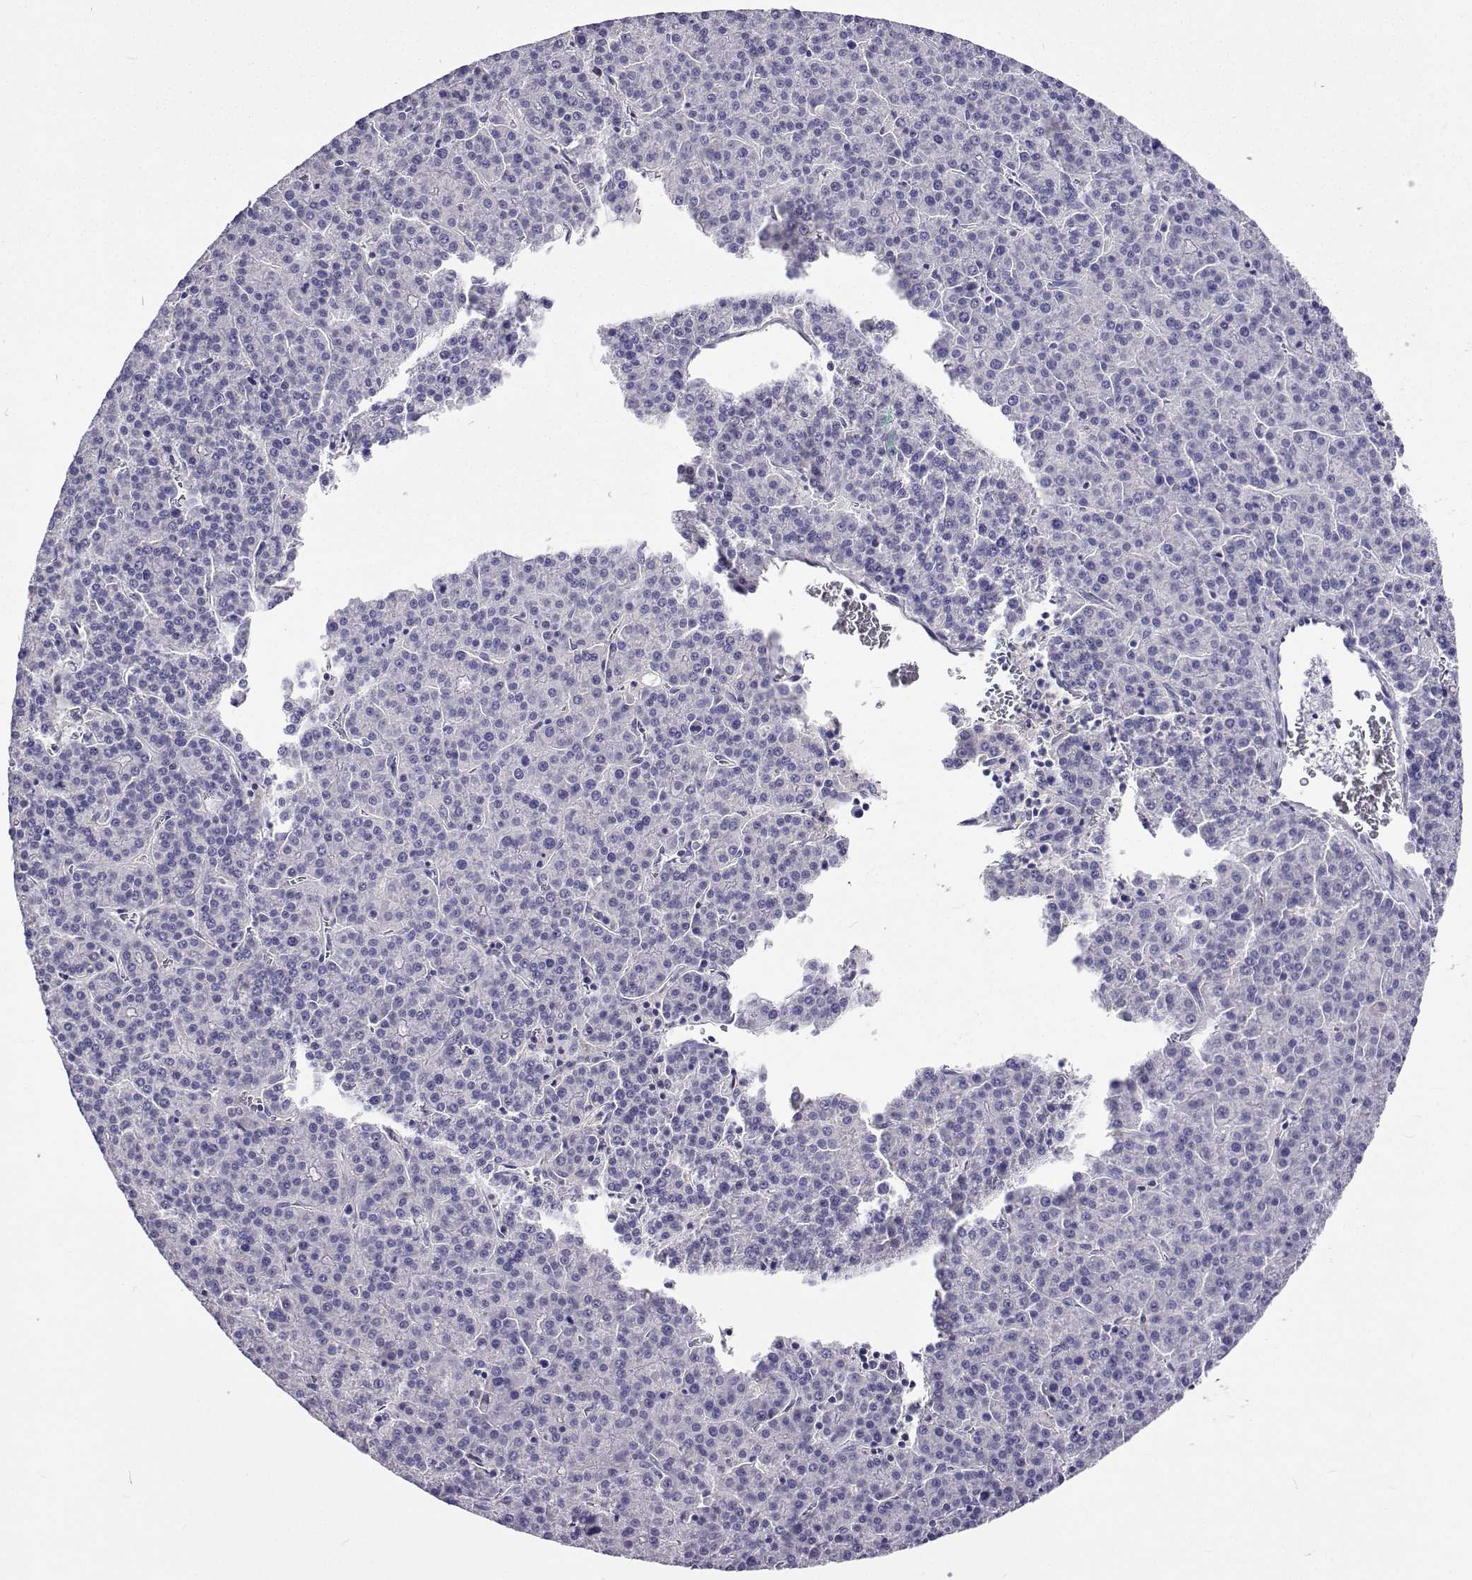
{"staining": {"intensity": "negative", "quantity": "none", "location": "none"}, "tissue": "liver cancer", "cell_type": "Tumor cells", "image_type": "cancer", "snomed": [{"axis": "morphology", "description": "Carcinoma, Hepatocellular, NOS"}, {"axis": "topography", "description": "Liver"}], "caption": "This is an immunohistochemistry (IHC) histopathology image of liver cancer. There is no expression in tumor cells.", "gene": "LHFPL7", "patient": {"sex": "female", "age": 58}}